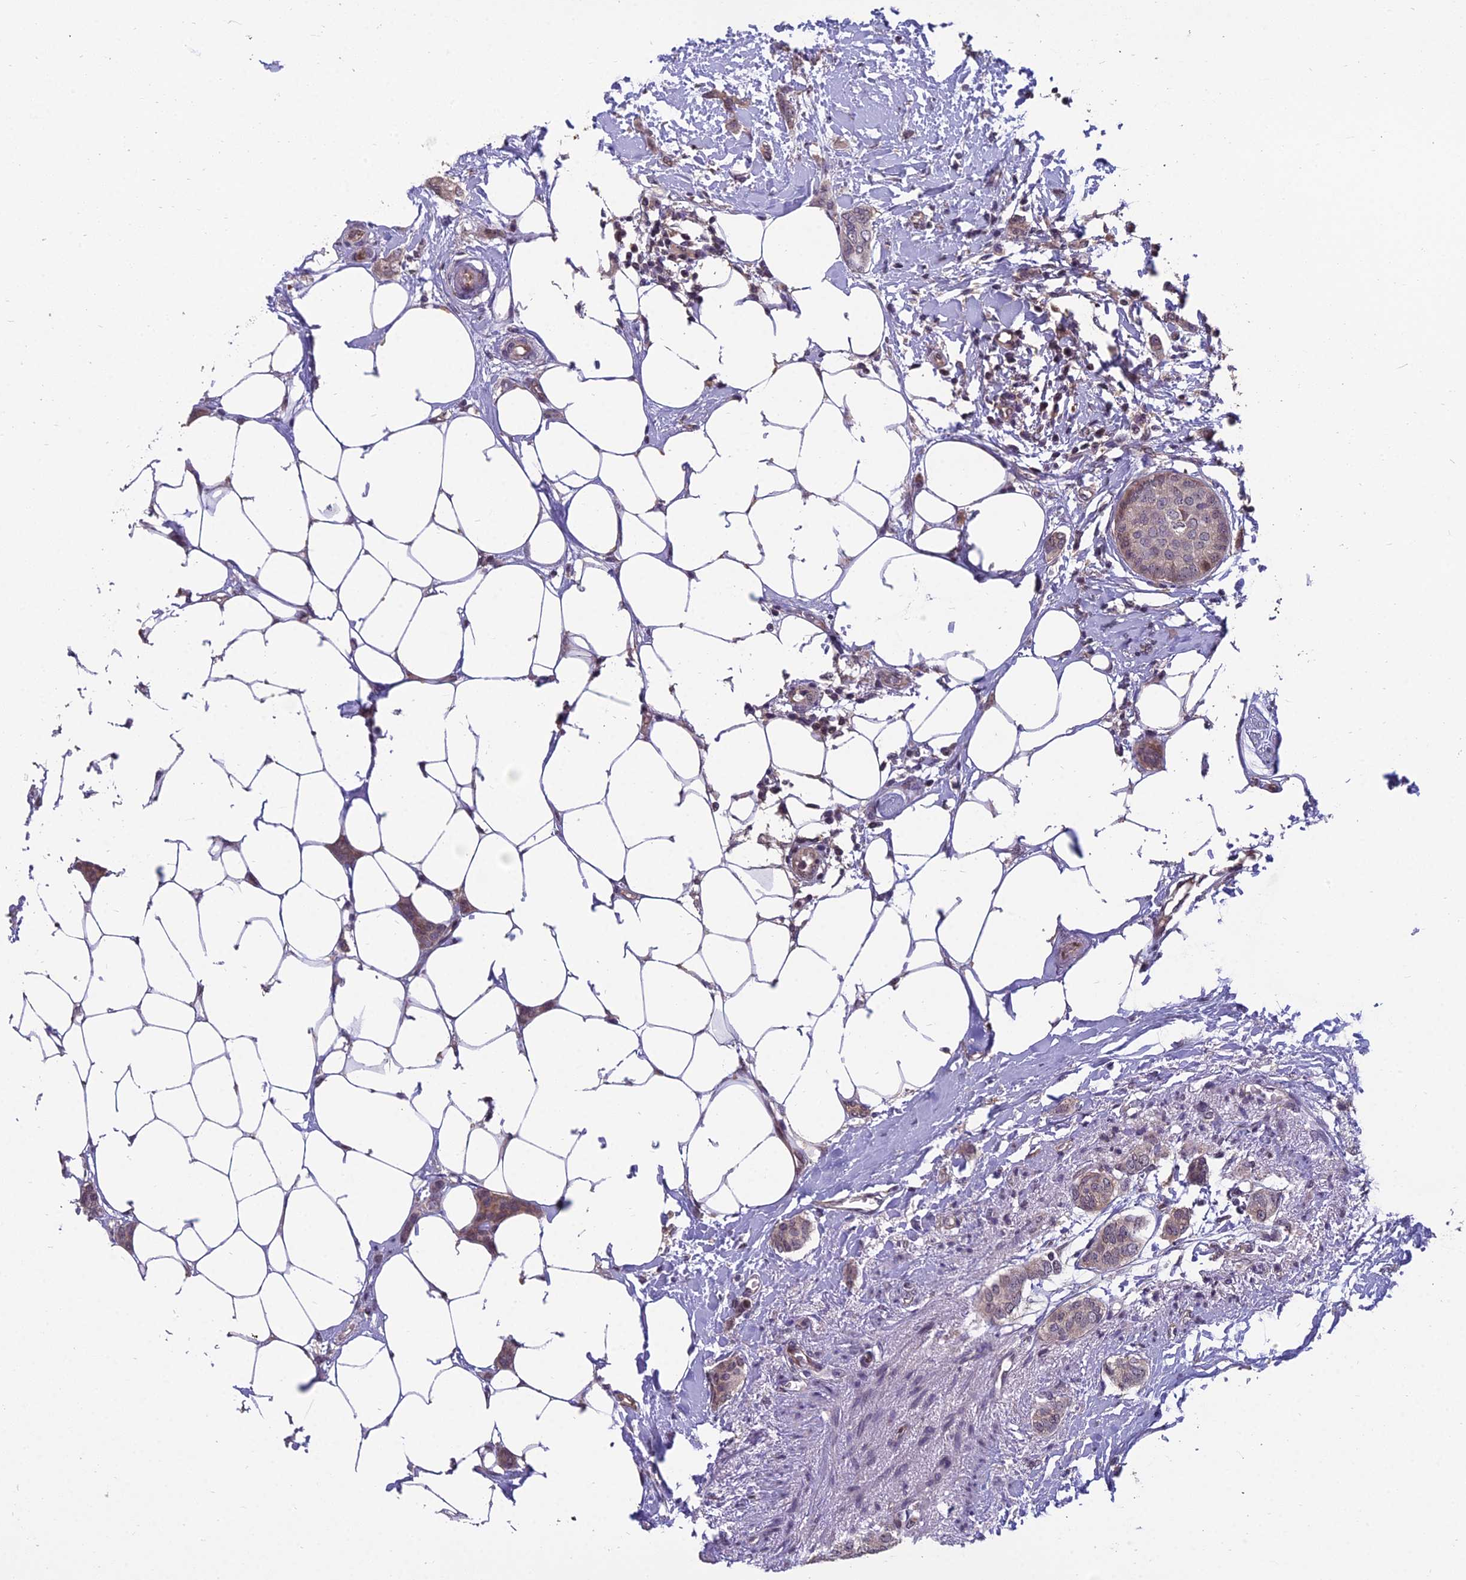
{"staining": {"intensity": "weak", "quantity": ">75%", "location": "cytoplasmic/membranous,nuclear"}, "tissue": "breast cancer", "cell_type": "Tumor cells", "image_type": "cancer", "snomed": [{"axis": "morphology", "description": "Duct carcinoma"}, {"axis": "topography", "description": "Breast"}], "caption": "A histopathology image of human invasive ductal carcinoma (breast) stained for a protein reveals weak cytoplasmic/membranous and nuclear brown staining in tumor cells.", "gene": "GRWD1", "patient": {"sex": "female", "age": 72}}